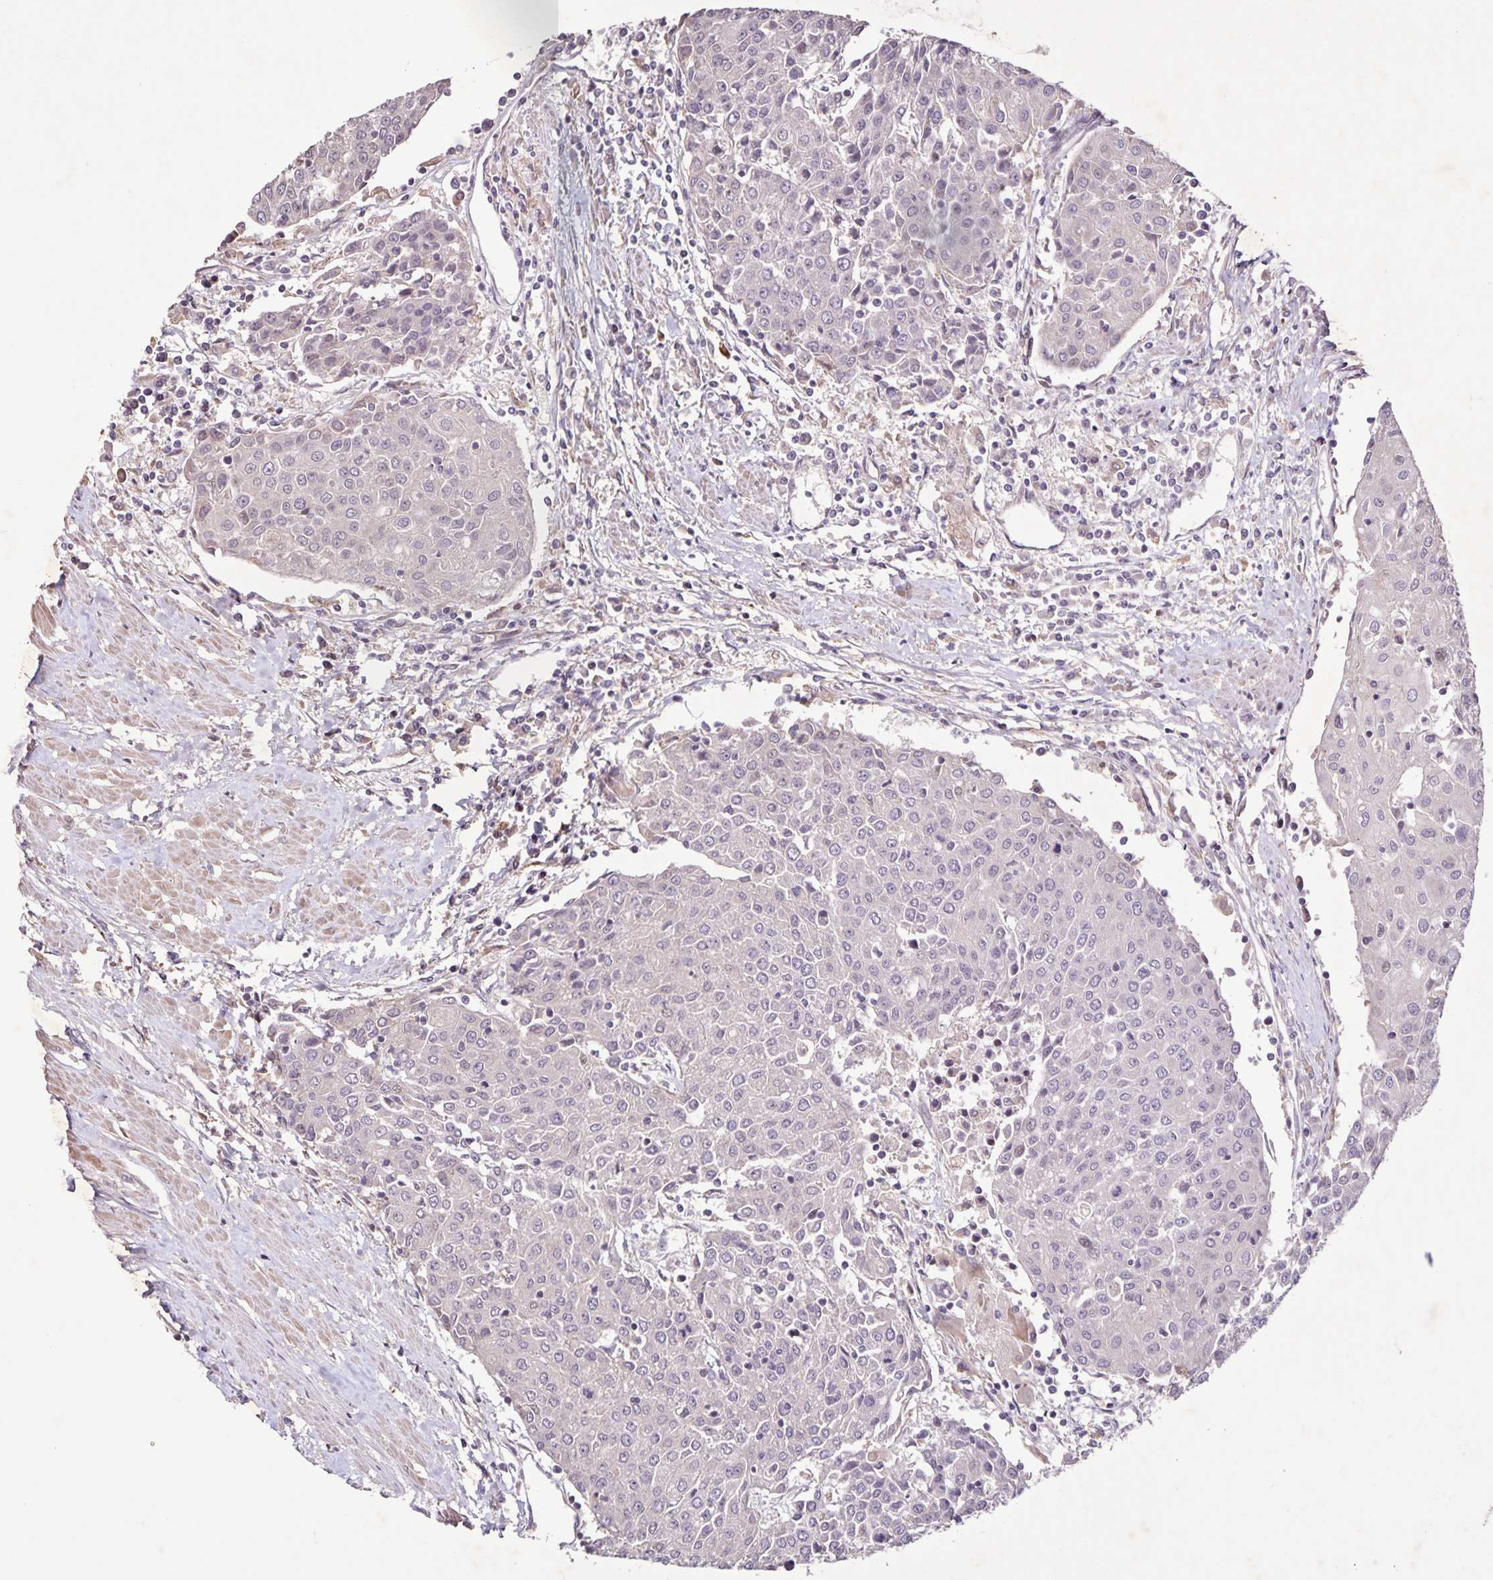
{"staining": {"intensity": "negative", "quantity": "none", "location": "none"}, "tissue": "urothelial cancer", "cell_type": "Tumor cells", "image_type": "cancer", "snomed": [{"axis": "morphology", "description": "Urothelial carcinoma, High grade"}, {"axis": "topography", "description": "Urinary bladder"}], "caption": "High-grade urothelial carcinoma stained for a protein using immunohistochemistry displays no positivity tumor cells.", "gene": "GDF2", "patient": {"sex": "female", "age": 85}}